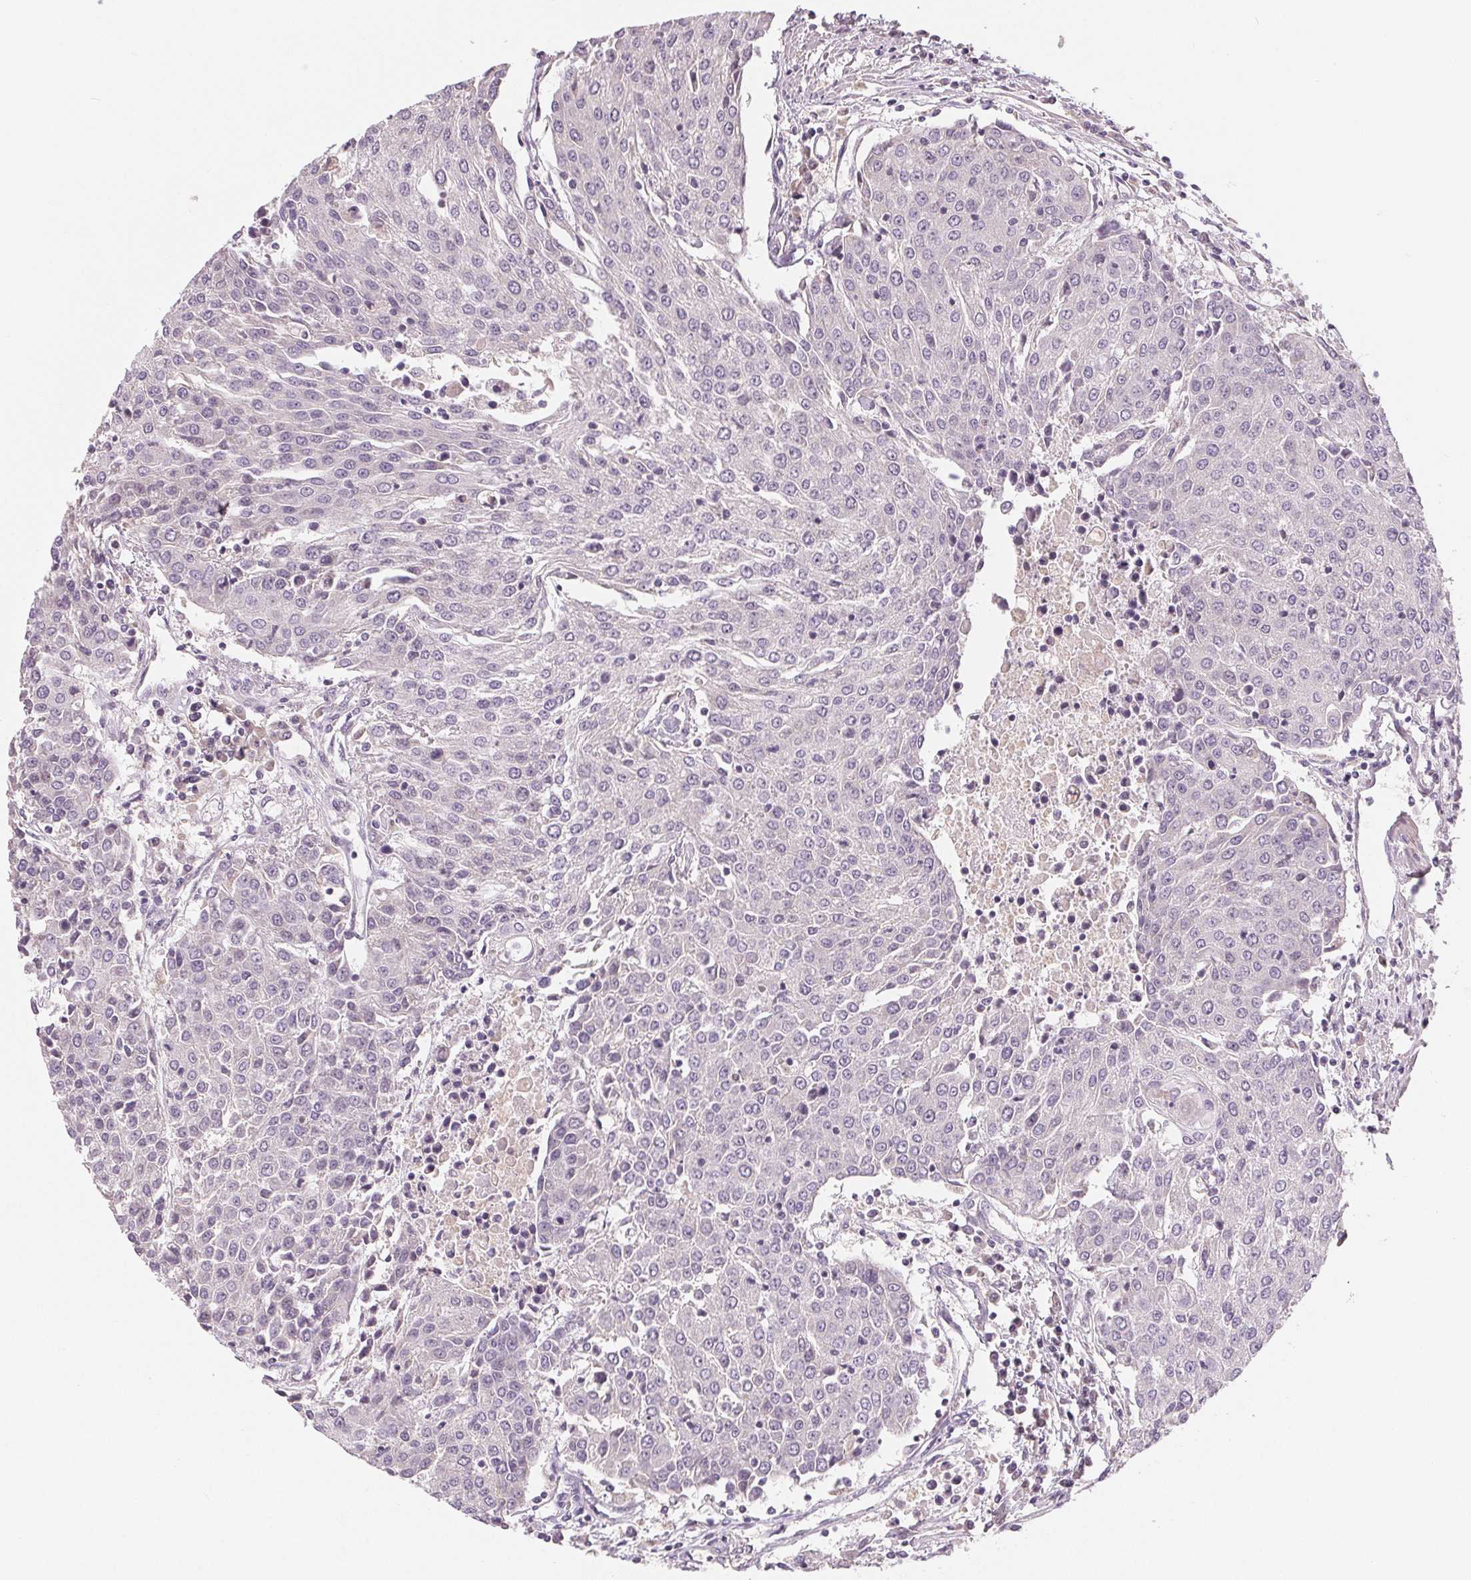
{"staining": {"intensity": "negative", "quantity": "none", "location": "none"}, "tissue": "urothelial cancer", "cell_type": "Tumor cells", "image_type": "cancer", "snomed": [{"axis": "morphology", "description": "Urothelial carcinoma, High grade"}, {"axis": "topography", "description": "Urinary bladder"}], "caption": "Tumor cells show no significant expression in urothelial carcinoma (high-grade).", "gene": "AQP8", "patient": {"sex": "female", "age": 85}}